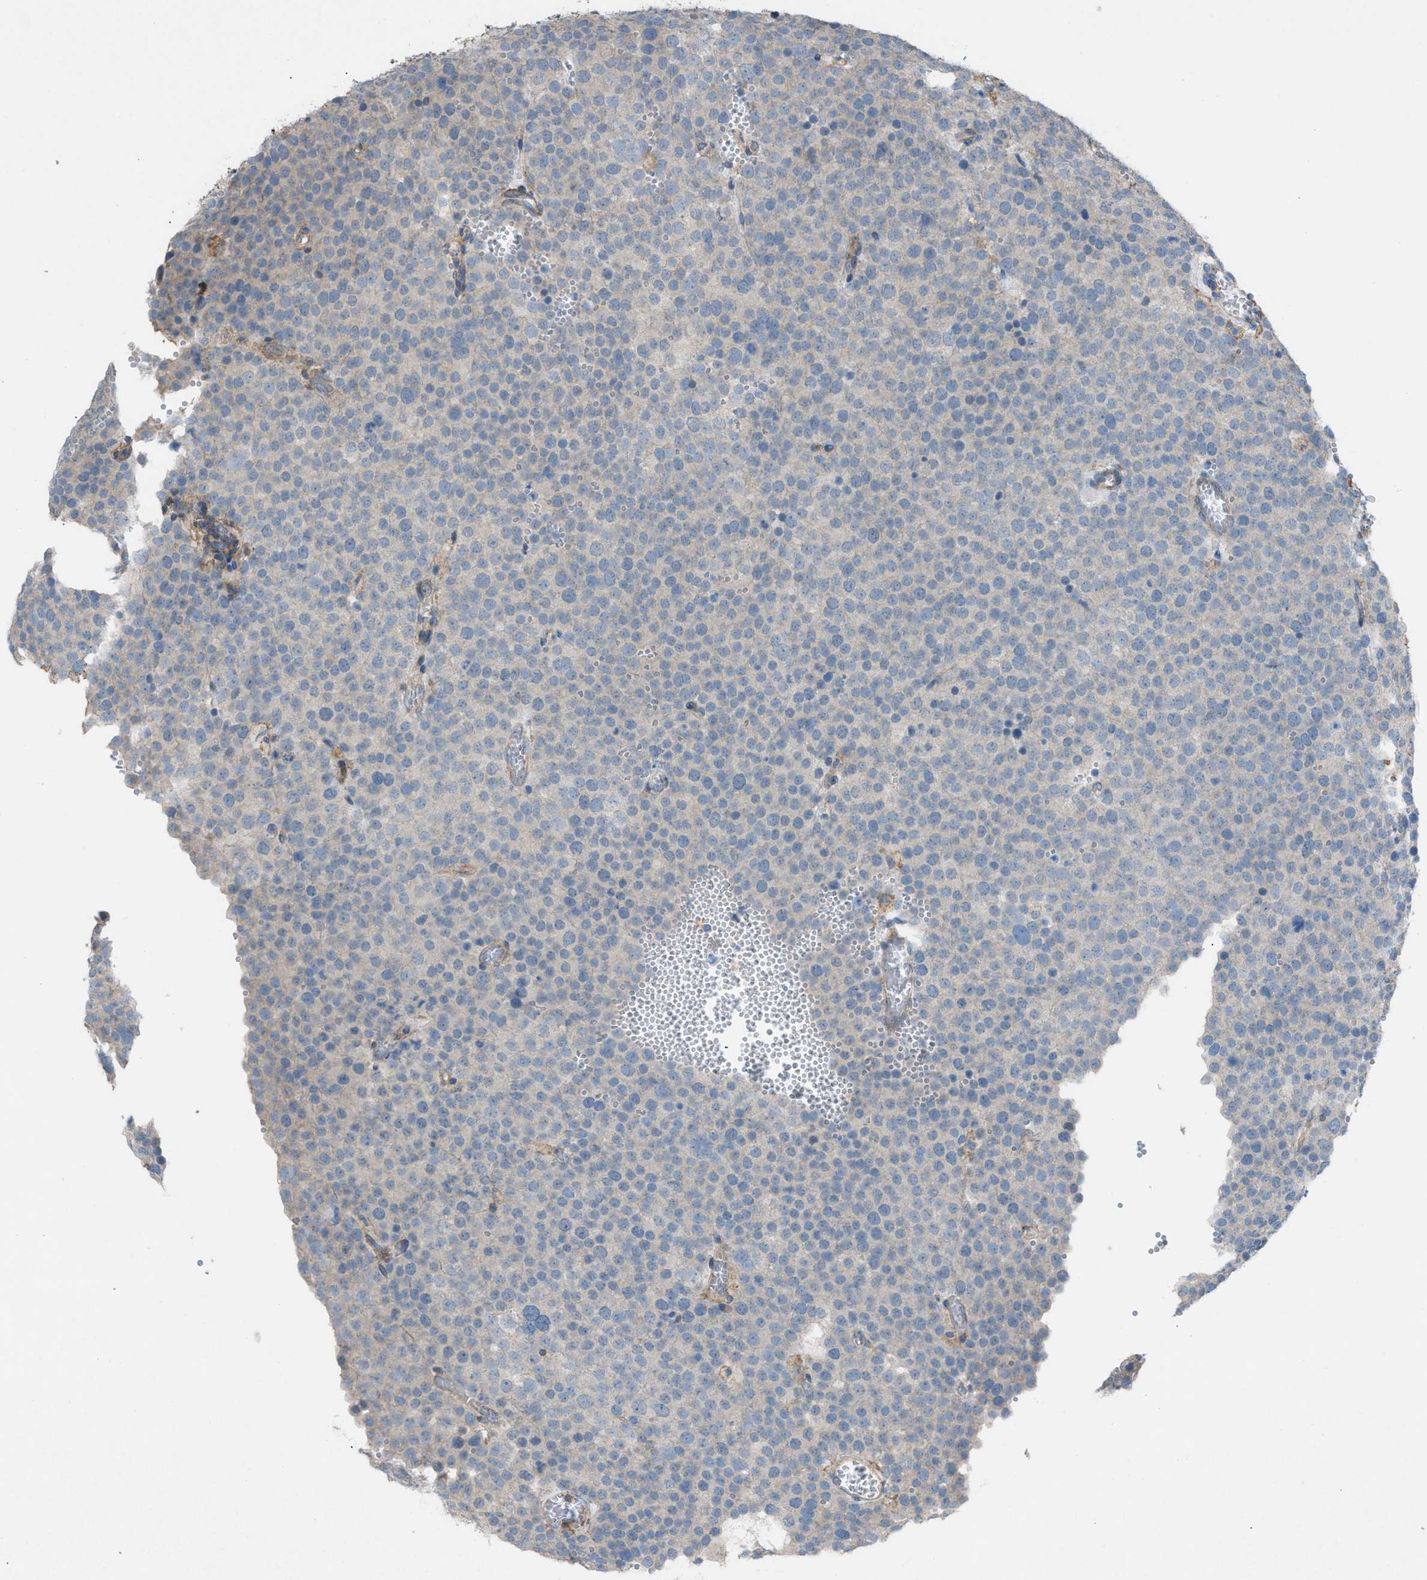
{"staining": {"intensity": "negative", "quantity": "none", "location": "none"}, "tissue": "testis cancer", "cell_type": "Tumor cells", "image_type": "cancer", "snomed": [{"axis": "morphology", "description": "Normal tissue, NOS"}, {"axis": "morphology", "description": "Seminoma, NOS"}, {"axis": "topography", "description": "Testis"}], "caption": "Immunohistochemistry (IHC) histopathology image of seminoma (testis) stained for a protein (brown), which displays no staining in tumor cells.", "gene": "NCK2", "patient": {"sex": "male", "age": 71}}